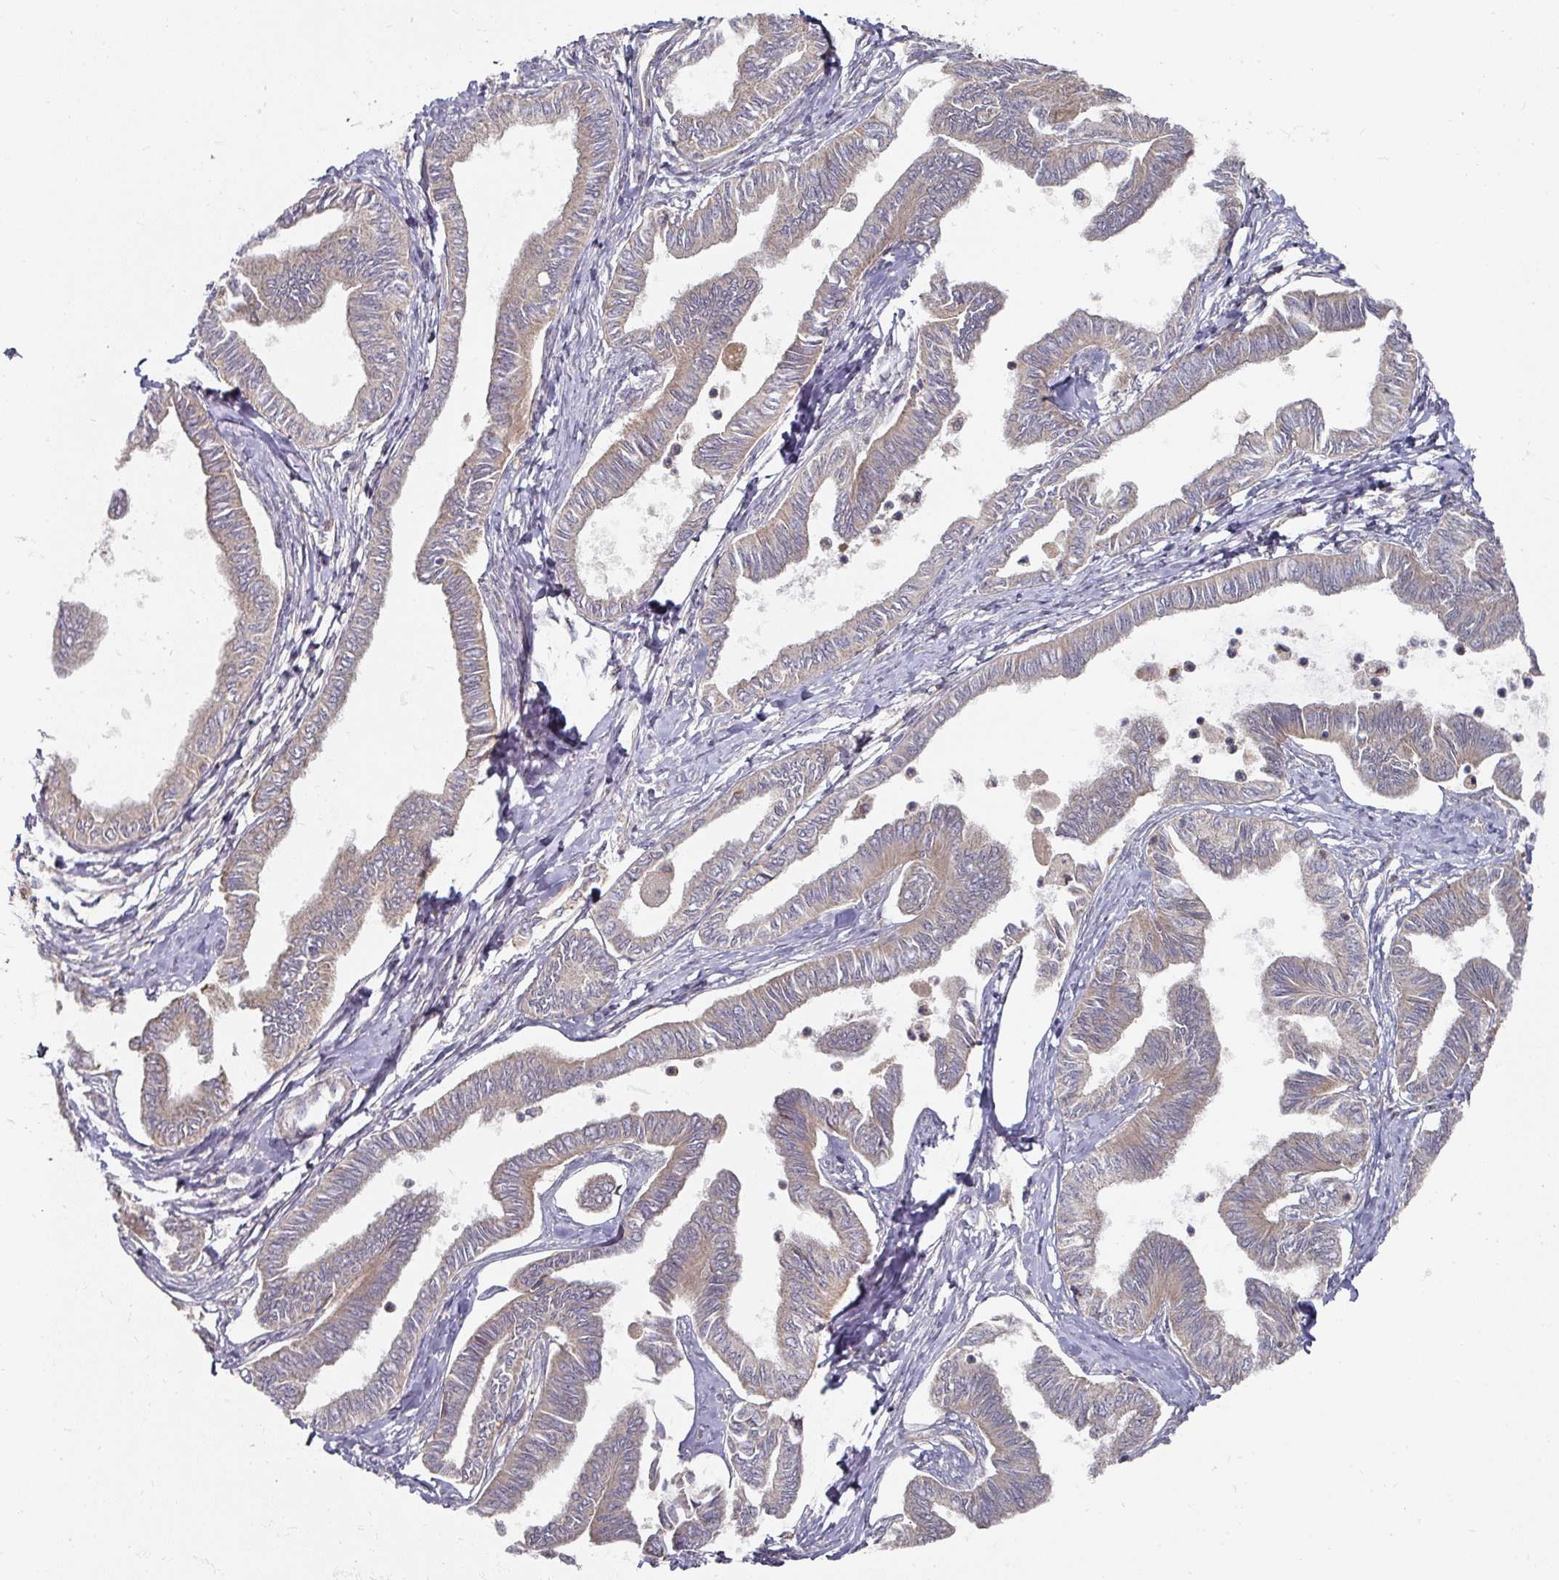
{"staining": {"intensity": "weak", "quantity": "<25%", "location": "cytoplasmic/membranous"}, "tissue": "ovarian cancer", "cell_type": "Tumor cells", "image_type": "cancer", "snomed": [{"axis": "morphology", "description": "Carcinoma, endometroid"}, {"axis": "topography", "description": "Ovary"}], "caption": "Immunohistochemistry (IHC) micrograph of human ovarian endometroid carcinoma stained for a protein (brown), which shows no expression in tumor cells.", "gene": "DNAJC7", "patient": {"sex": "female", "age": 70}}